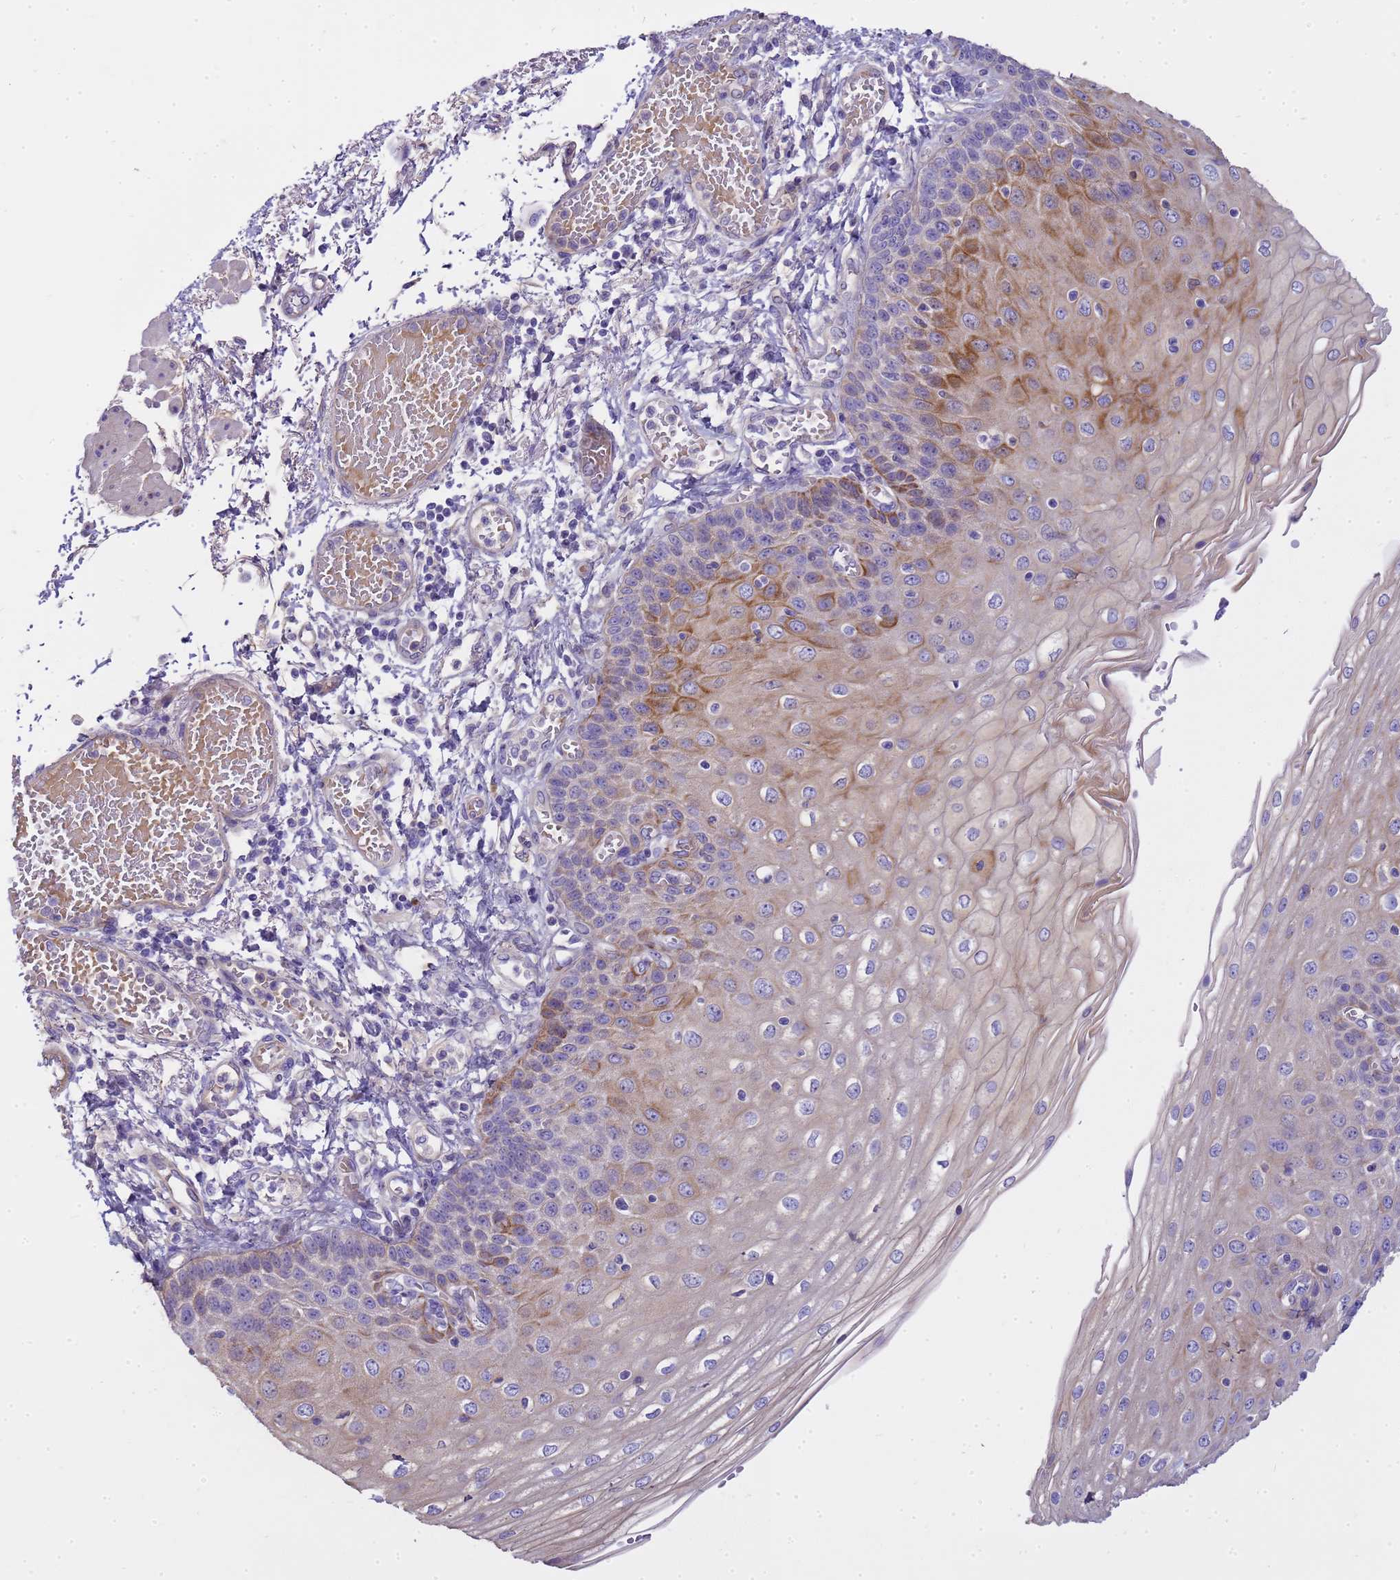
{"staining": {"intensity": "moderate", "quantity": "<25%", "location": "cytoplasmic/membranous"}, "tissue": "esophagus", "cell_type": "Squamous epithelial cells", "image_type": "normal", "snomed": [{"axis": "morphology", "description": "Normal tissue, NOS"}, {"axis": "topography", "description": "Esophagus"}], "caption": "About <25% of squamous epithelial cells in unremarkable esophagus demonstrate moderate cytoplasmic/membranous protein staining as visualized by brown immunohistochemical staining.", "gene": "RIPPLY2", "patient": {"sex": "male", "age": 81}}